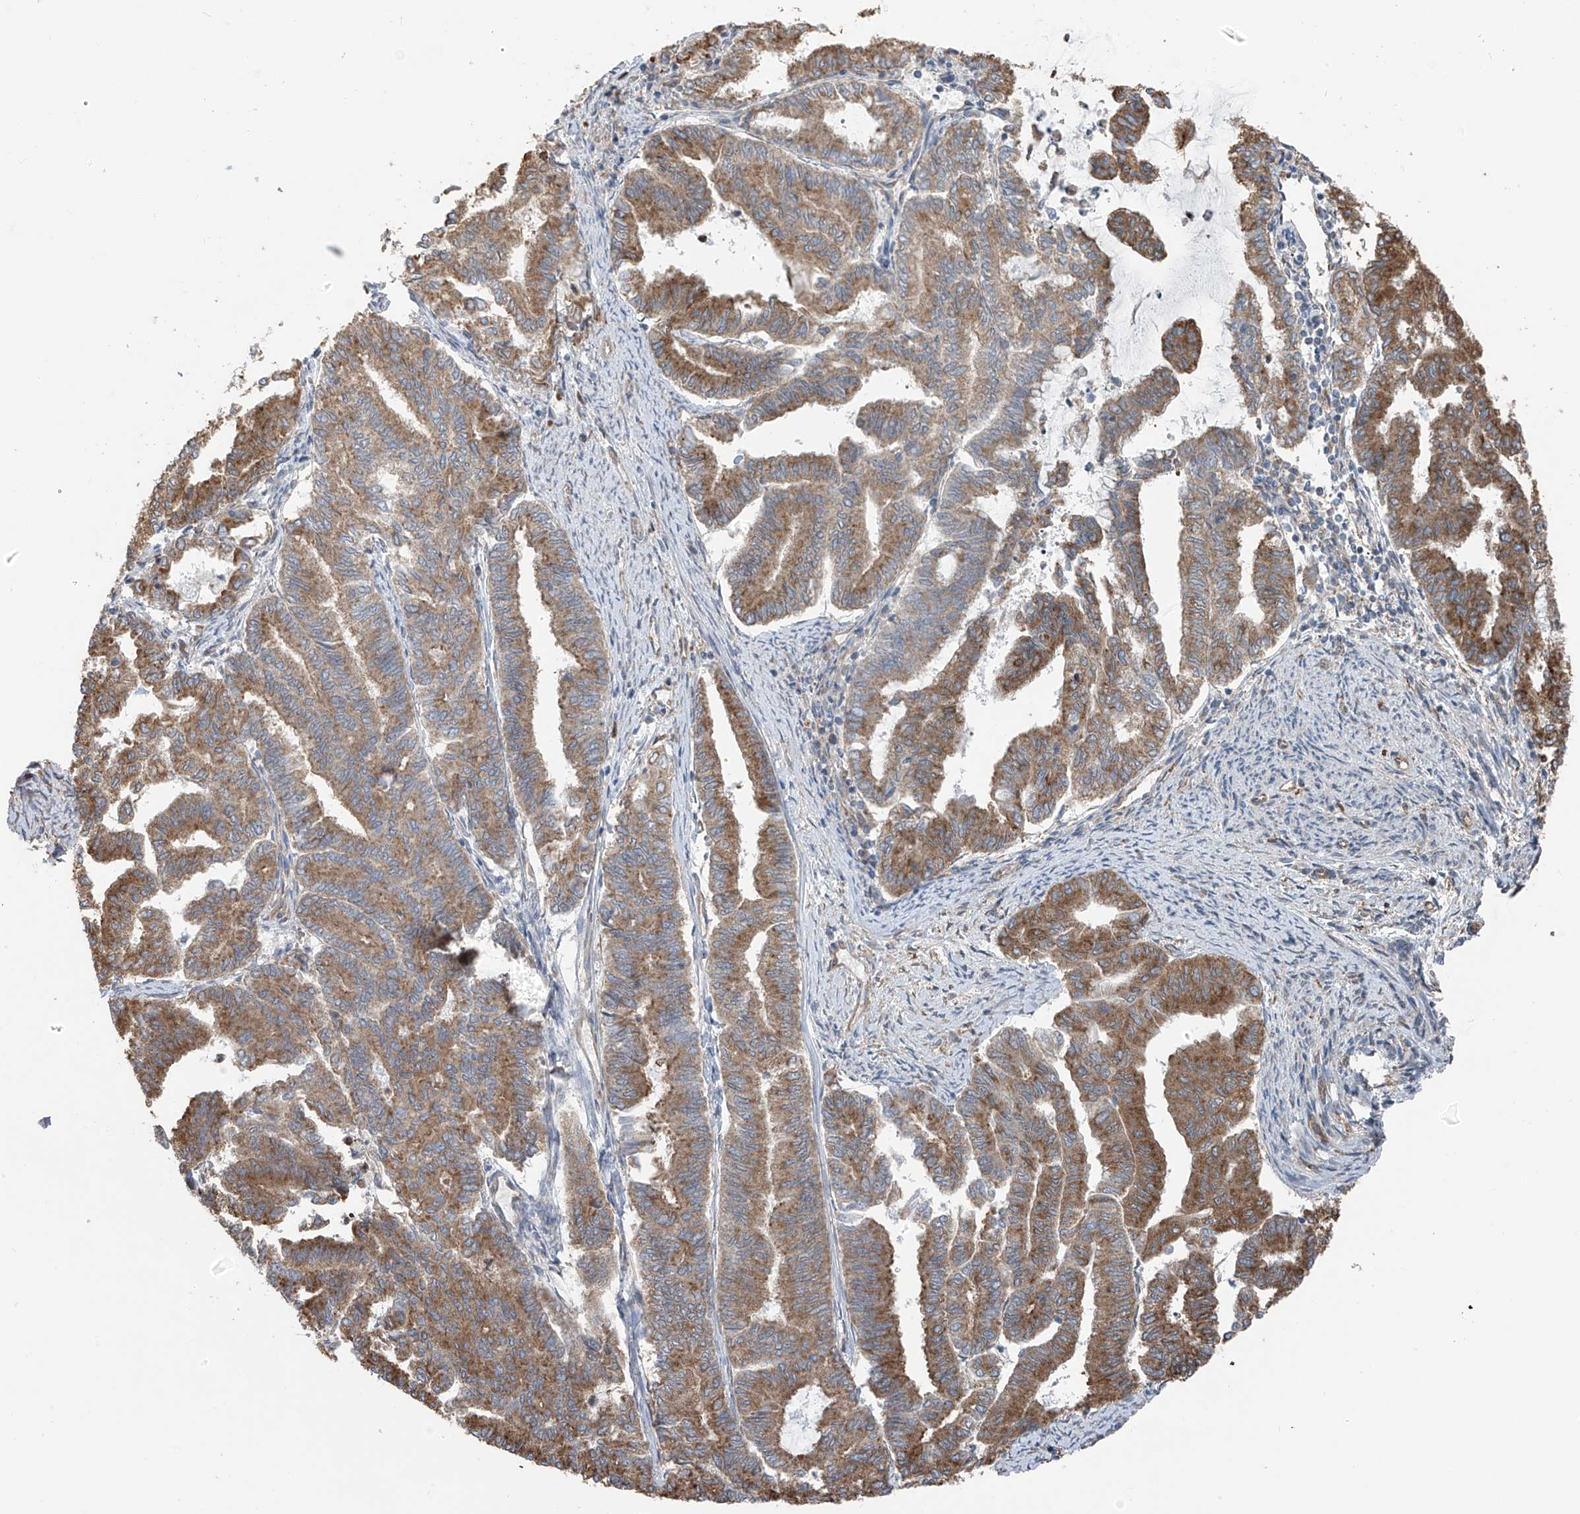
{"staining": {"intensity": "moderate", "quantity": ">75%", "location": "cytoplasmic/membranous"}, "tissue": "endometrial cancer", "cell_type": "Tumor cells", "image_type": "cancer", "snomed": [{"axis": "morphology", "description": "Adenocarcinoma, NOS"}, {"axis": "topography", "description": "Endometrium"}], "caption": "Endometrial cancer (adenocarcinoma) stained with a brown dye demonstrates moderate cytoplasmic/membranous positive positivity in approximately >75% of tumor cells.", "gene": "ZNF189", "patient": {"sex": "female", "age": 79}}